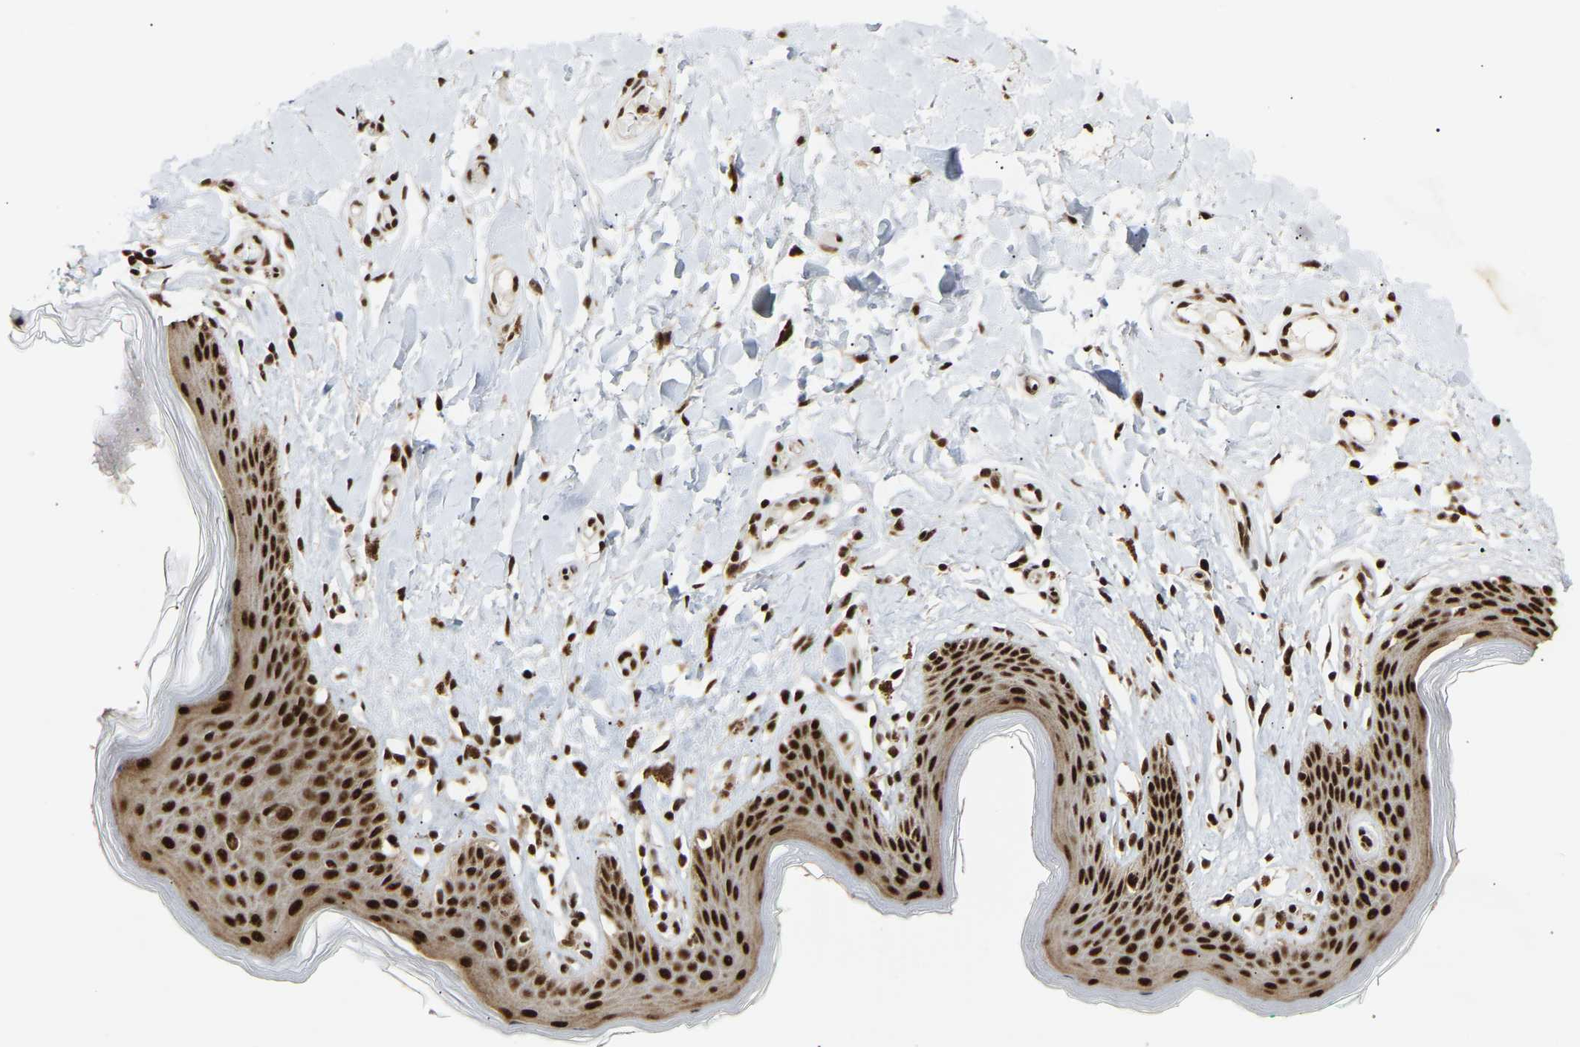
{"staining": {"intensity": "strong", "quantity": ">75%", "location": "cytoplasmic/membranous,nuclear"}, "tissue": "skin", "cell_type": "Epidermal cells", "image_type": "normal", "snomed": [{"axis": "morphology", "description": "Normal tissue, NOS"}, {"axis": "topography", "description": "Vulva"}], "caption": "Strong cytoplasmic/membranous,nuclear staining for a protein is present in approximately >75% of epidermal cells of benign skin using immunohistochemistry.", "gene": "ALYREF", "patient": {"sex": "female", "age": 66}}